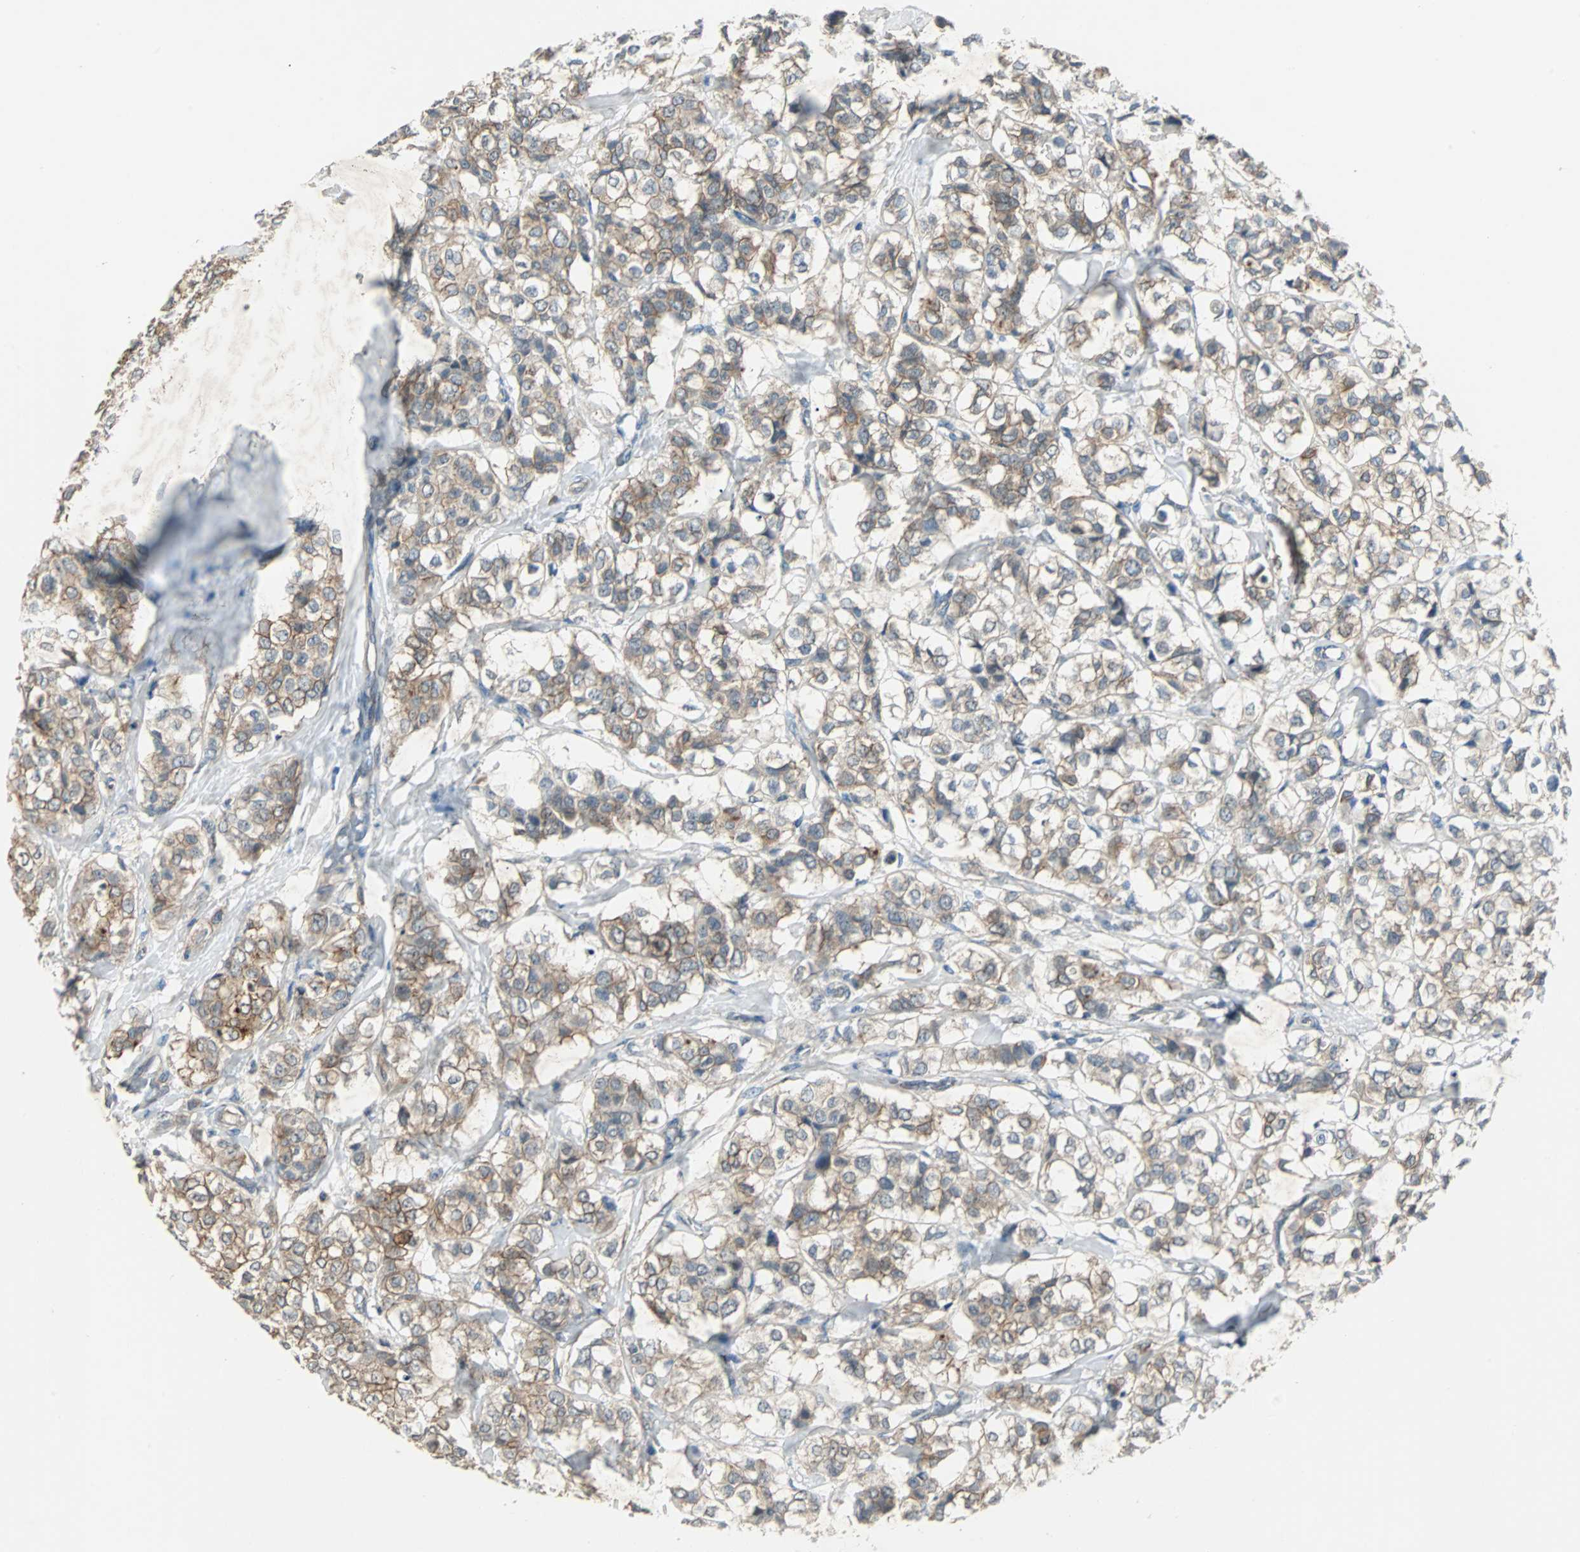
{"staining": {"intensity": "moderate", "quantity": ">75%", "location": "cytoplasmic/membranous"}, "tissue": "breast cancer", "cell_type": "Tumor cells", "image_type": "cancer", "snomed": [{"axis": "morphology", "description": "Lobular carcinoma"}, {"axis": "topography", "description": "Breast"}], "caption": "Protein staining demonstrates moderate cytoplasmic/membranous staining in approximately >75% of tumor cells in breast lobular carcinoma.", "gene": "CMC2", "patient": {"sex": "female", "age": 60}}